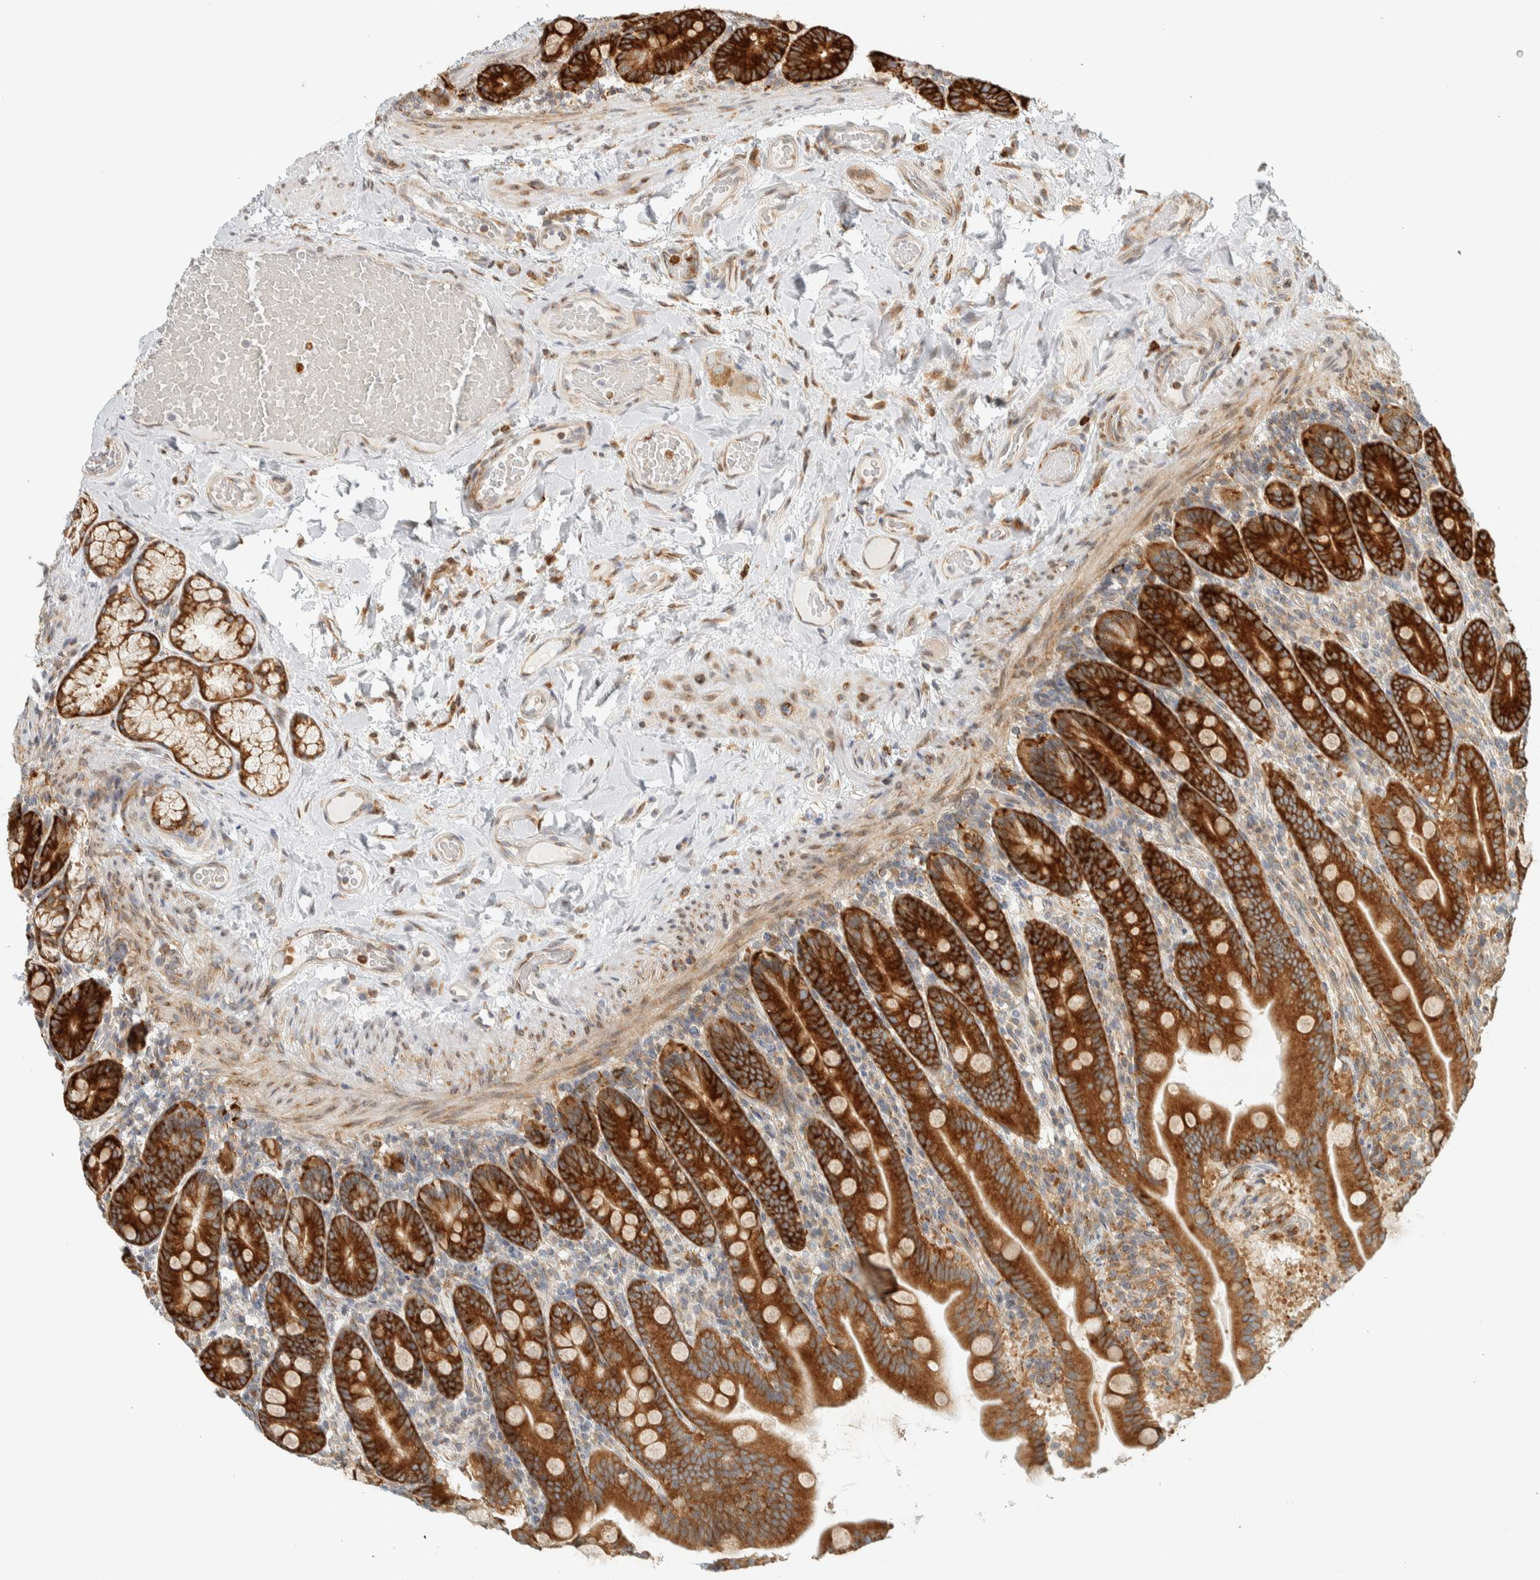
{"staining": {"intensity": "strong", "quantity": ">75%", "location": "cytoplasmic/membranous"}, "tissue": "duodenum", "cell_type": "Glandular cells", "image_type": "normal", "snomed": [{"axis": "morphology", "description": "Normal tissue, NOS"}, {"axis": "topography", "description": "Duodenum"}], "caption": "An immunohistochemistry photomicrograph of benign tissue is shown. Protein staining in brown labels strong cytoplasmic/membranous positivity in duodenum within glandular cells.", "gene": "LLGL2", "patient": {"sex": "male", "age": 54}}